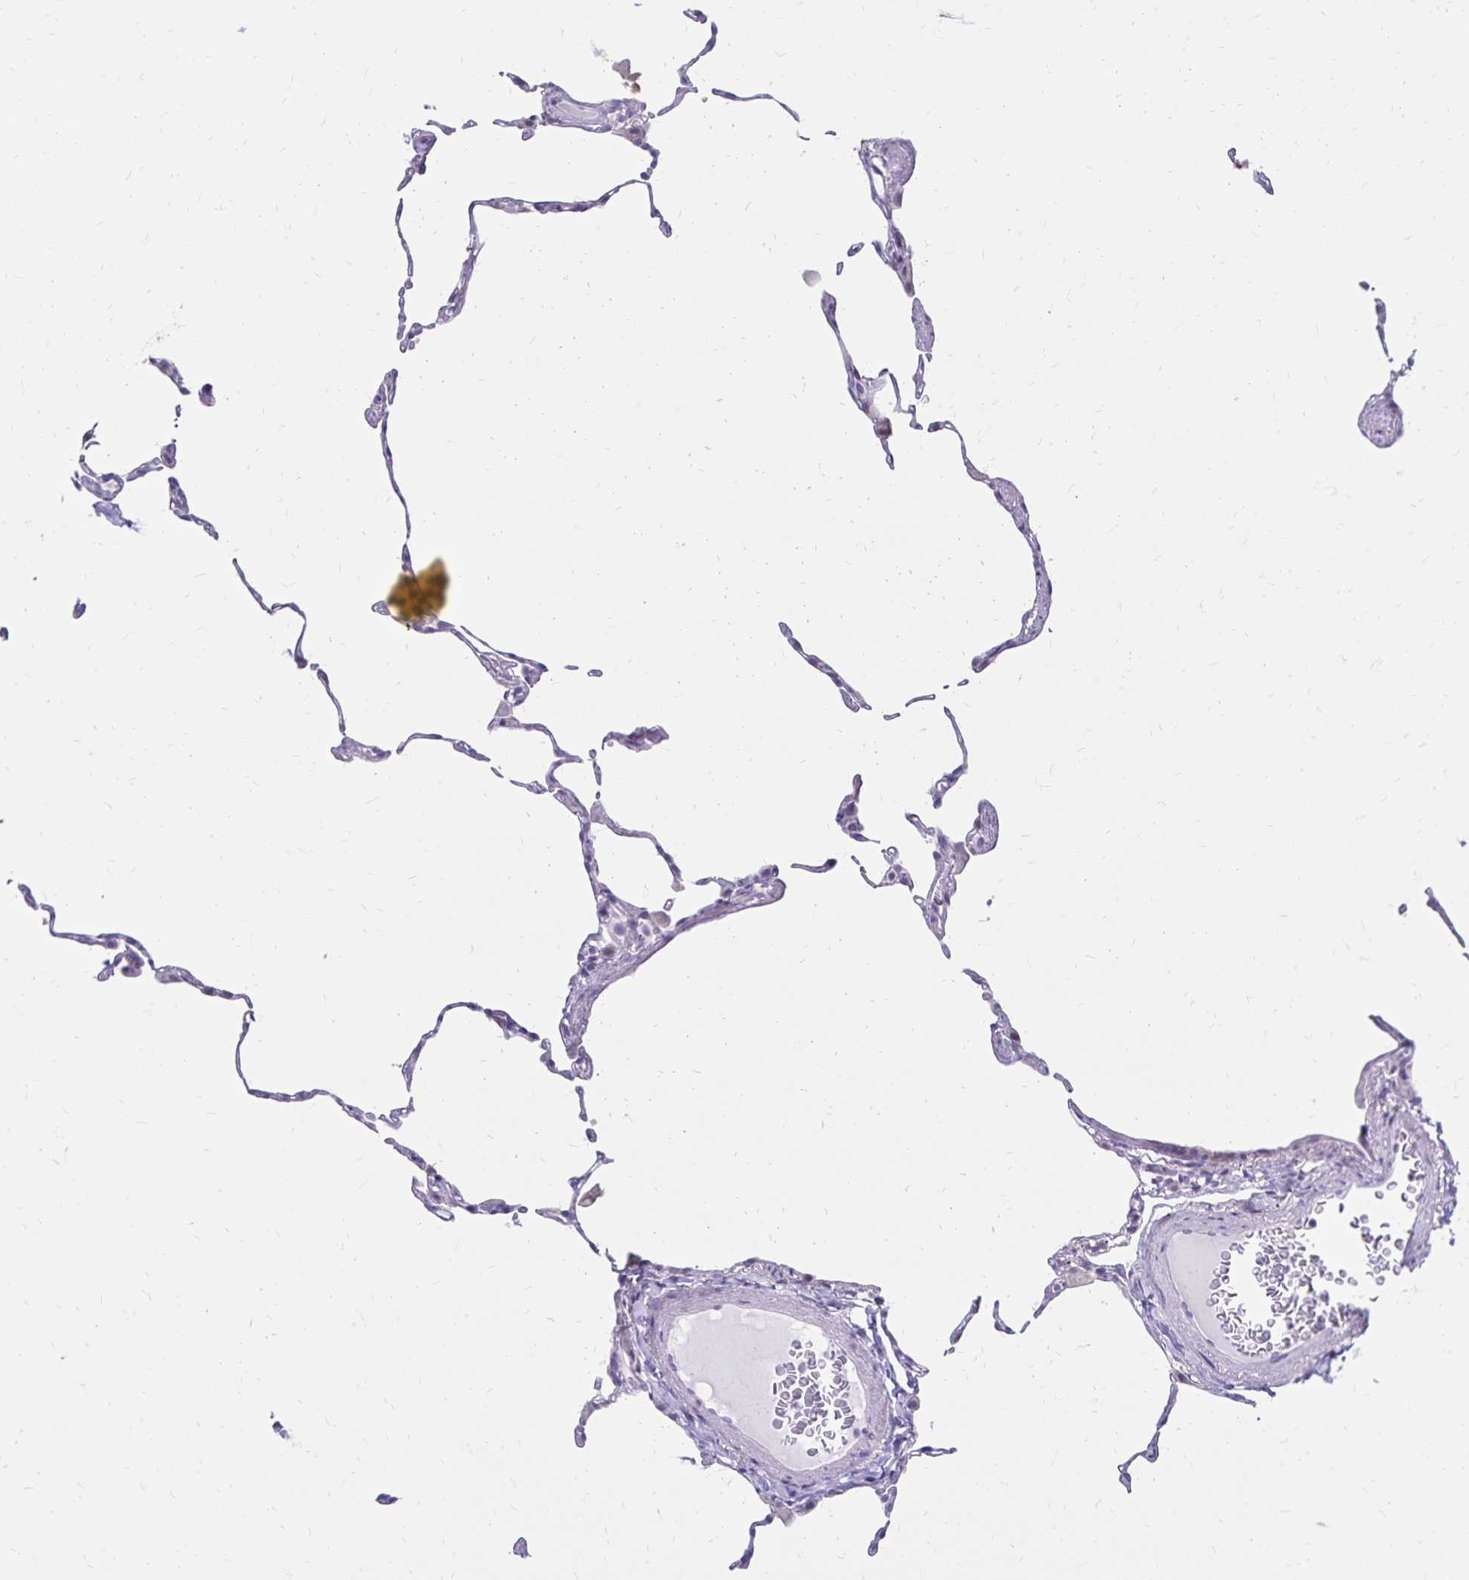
{"staining": {"intensity": "negative", "quantity": "none", "location": "none"}, "tissue": "lung", "cell_type": "Alveolar cells", "image_type": "normal", "snomed": [{"axis": "morphology", "description": "Normal tissue, NOS"}, {"axis": "topography", "description": "Lung"}], "caption": "Micrograph shows no protein expression in alveolar cells of benign lung. The staining is performed using DAB (3,3'-diaminobenzidine) brown chromogen with nuclei counter-stained in using hematoxylin.", "gene": "SH3GL3", "patient": {"sex": "female", "age": 57}}